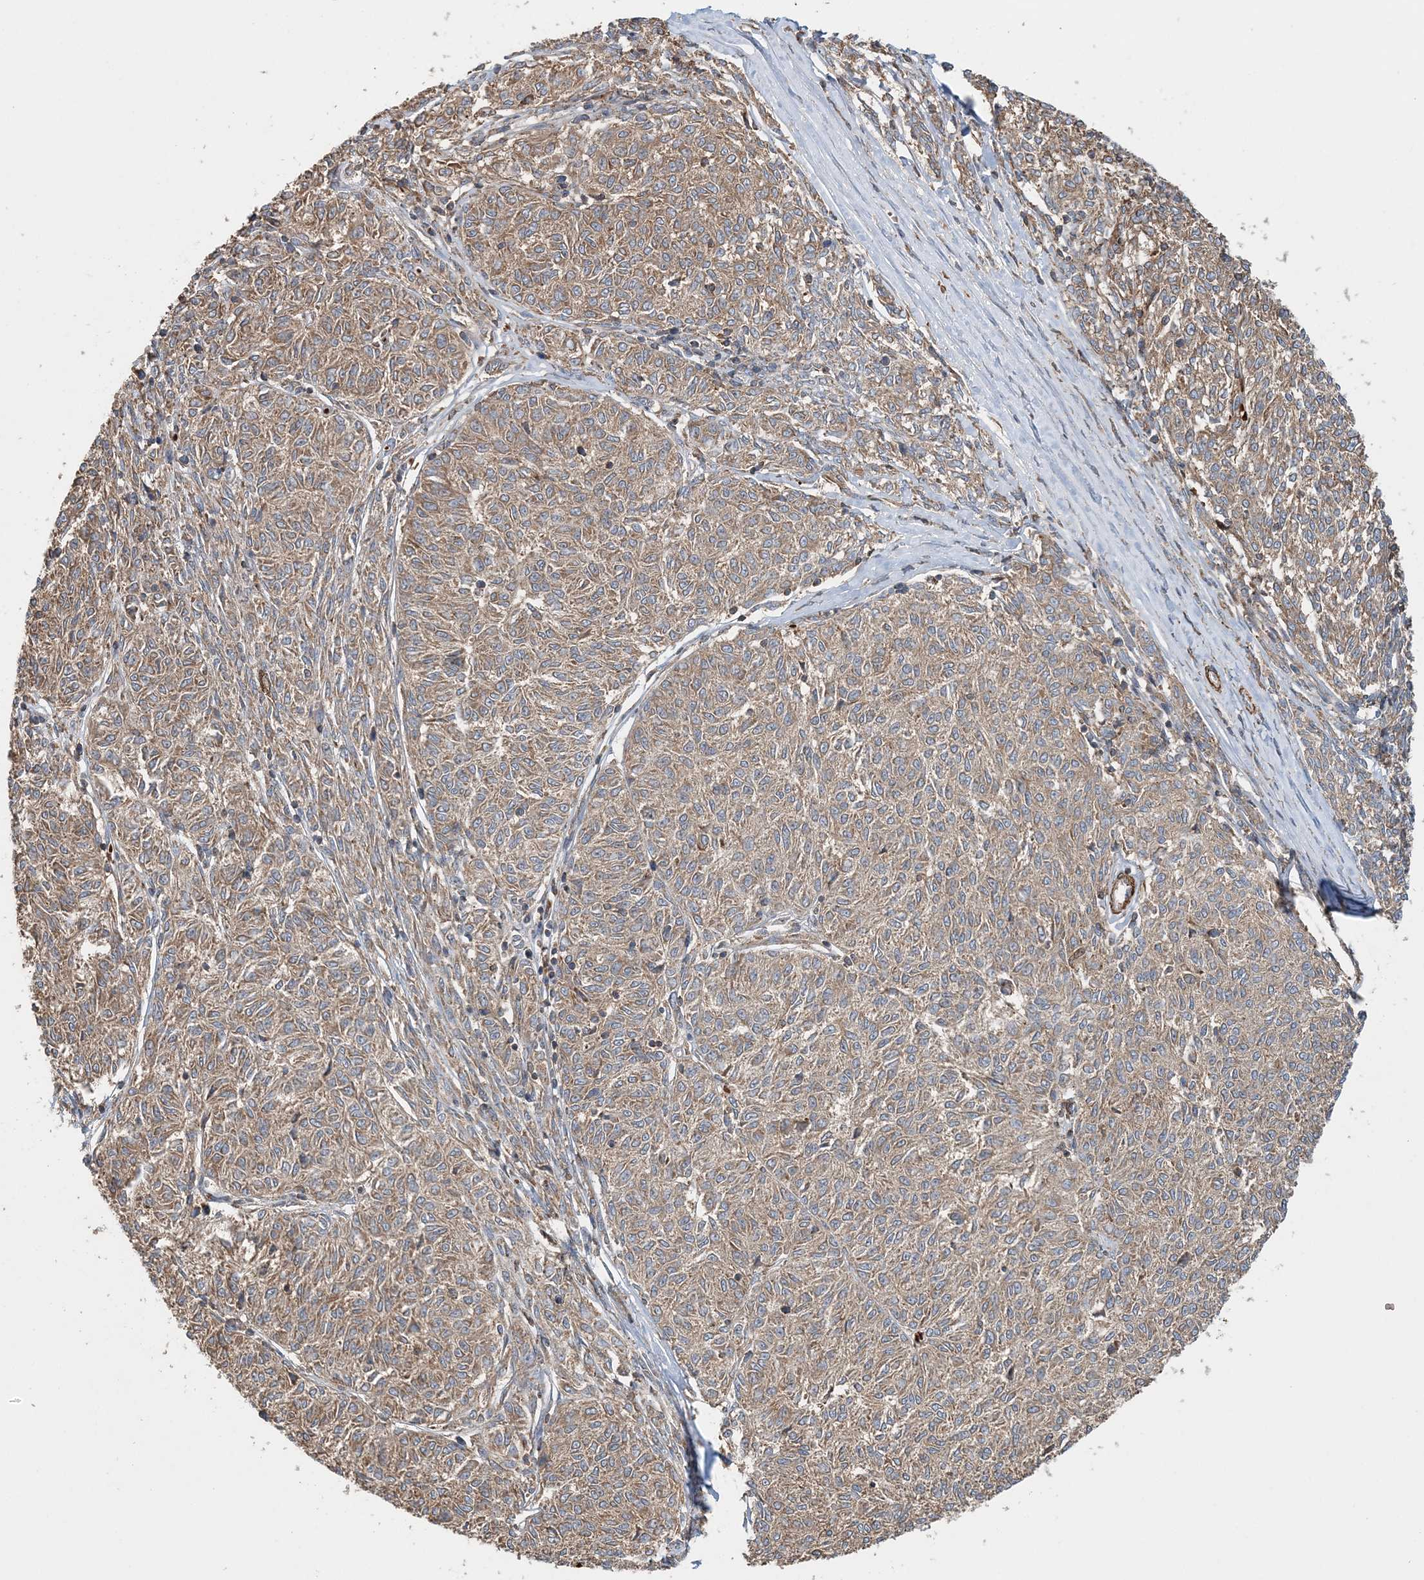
{"staining": {"intensity": "weak", "quantity": ">75%", "location": "cytoplasmic/membranous"}, "tissue": "melanoma", "cell_type": "Tumor cells", "image_type": "cancer", "snomed": [{"axis": "morphology", "description": "Malignant melanoma, NOS"}, {"axis": "topography", "description": "Skin"}], "caption": "Melanoma was stained to show a protein in brown. There is low levels of weak cytoplasmic/membranous positivity in approximately >75% of tumor cells.", "gene": "TTI1", "patient": {"sex": "female", "age": 72}}